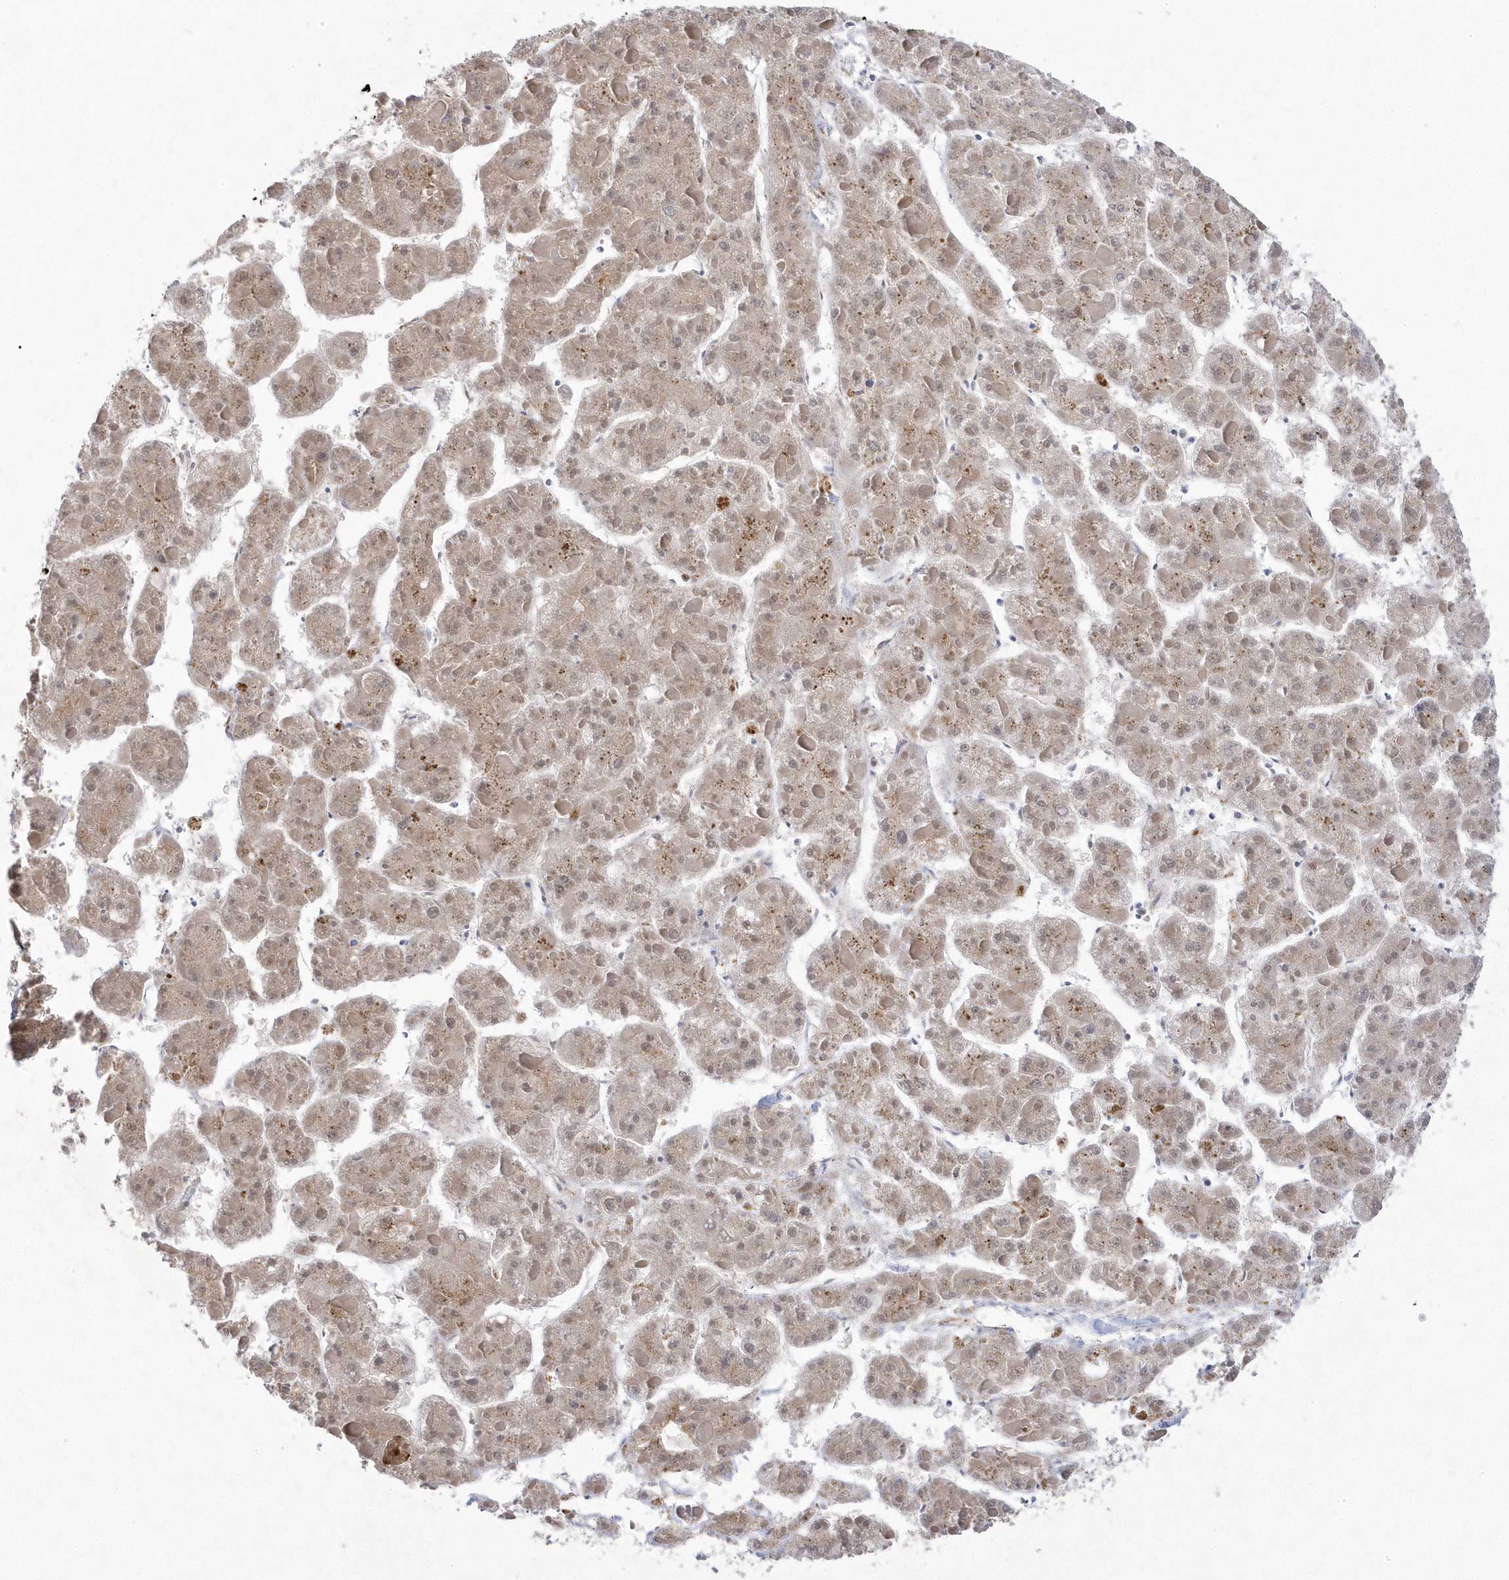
{"staining": {"intensity": "weak", "quantity": "<25%", "location": "cytoplasmic/membranous"}, "tissue": "liver cancer", "cell_type": "Tumor cells", "image_type": "cancer", "snomed": [{"axis": "morphology", "description": "Carcinoma, Hepatocellular, NOS"}, {"axis": "topography", "description": "Liver"}], "caption": "The image demonstrates no significant staining in tumor cells of liver cancer (hepatocellular carcinoma).", "gene": "ANAPC1", "patient": {"sex": "female", "age": 73}}